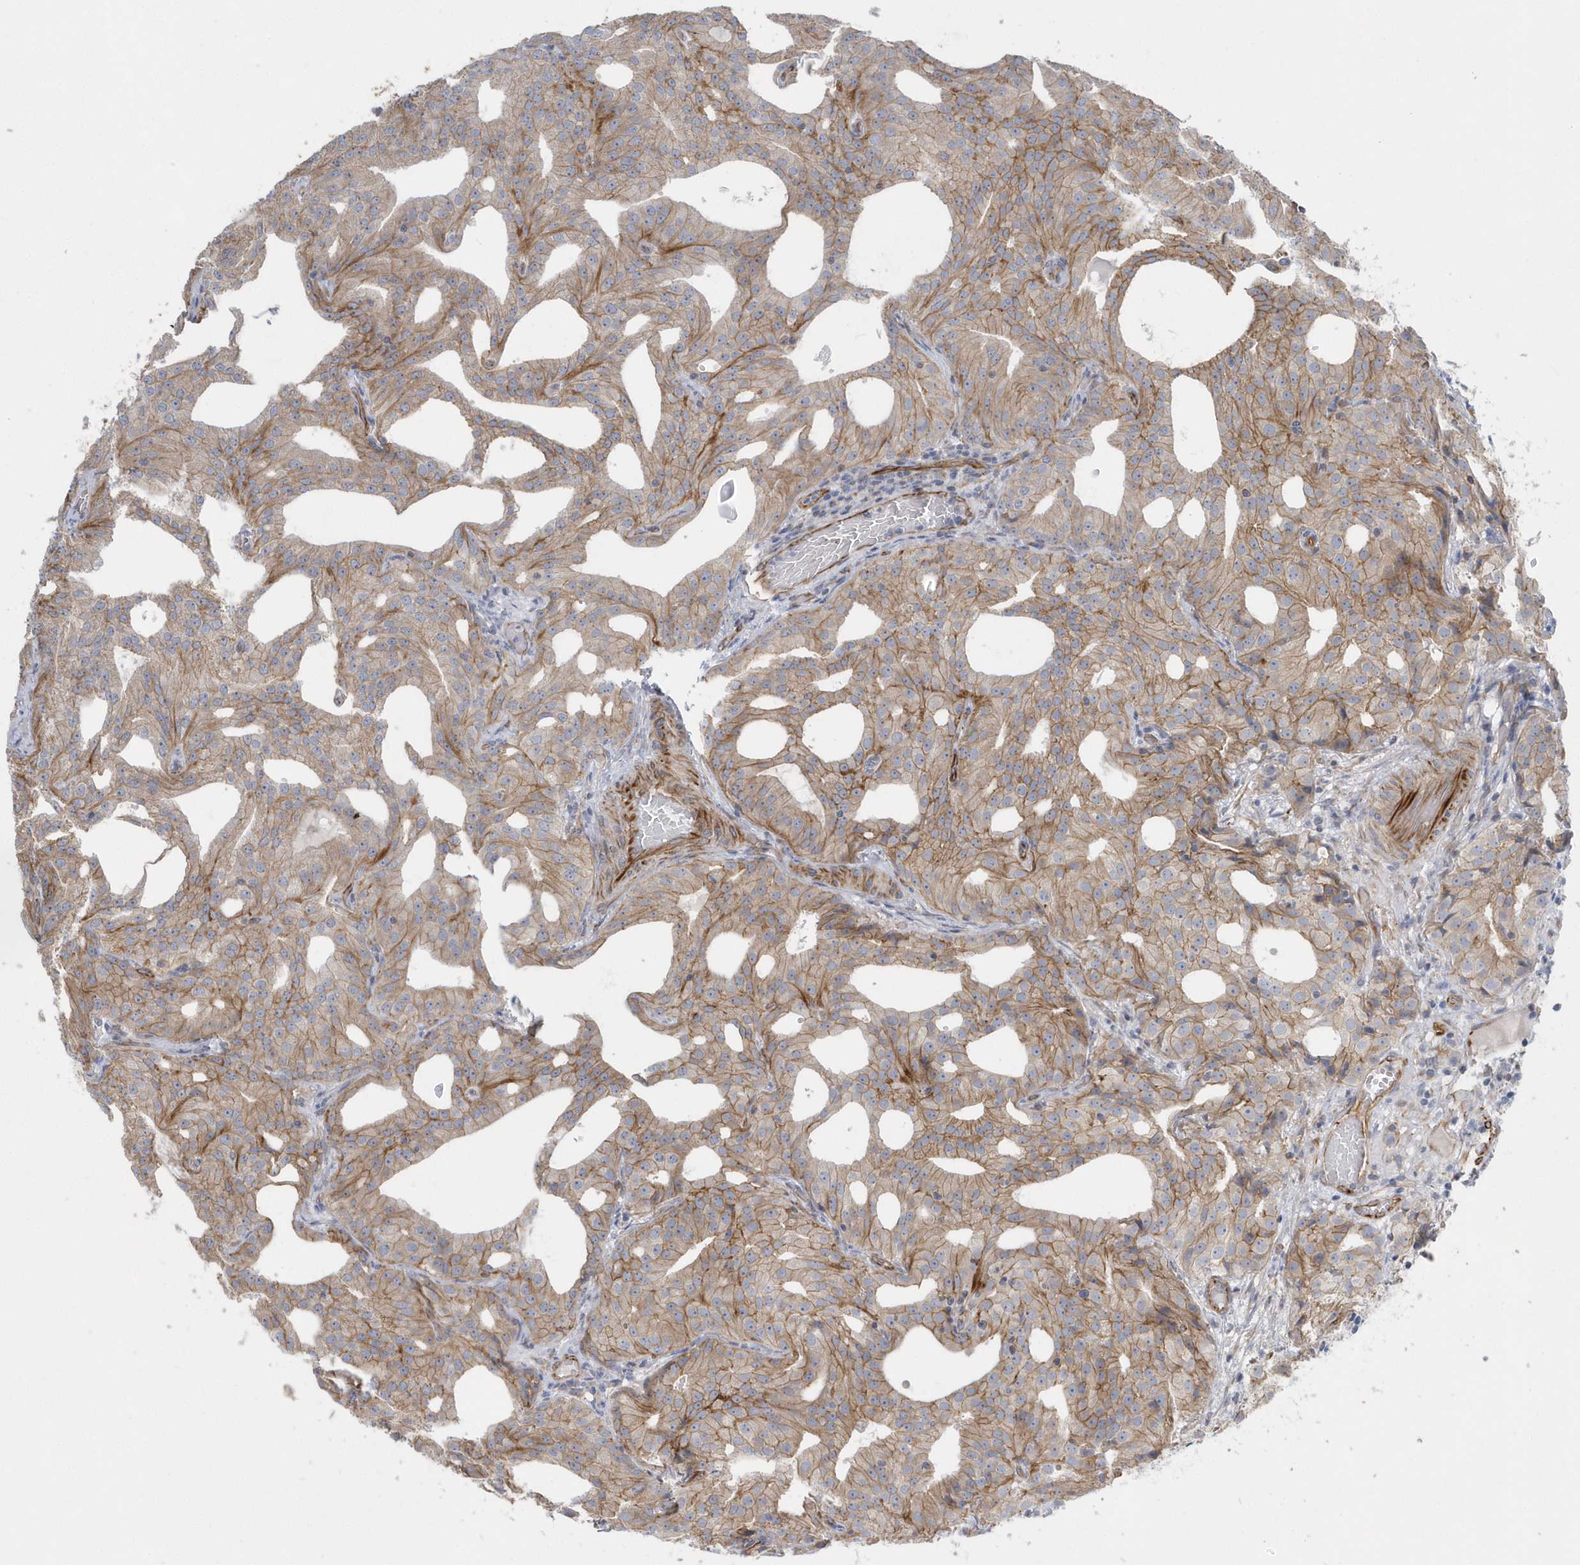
{"staining": {"intensity": "moderate", "quantity": ">75%", "location": "cytoplasmic/membranous"}, "tissue": "prostate cancer", "cell_type": "Tumor cells", "image_type": "cancer", "snomed": [{"axis": "morphology", "description": "Adenocarcinoma, Medium grade"}, {"axis": "topography", "description": "Prostate"}], "caption": "Immunohistochemistry (IHC) of human prostate cancer reveals medium levels of moderate cytoplasmic/membranous staining in approximately >75% of tumor cells. The staining was performed using DAB (3,3'-diaminobenzidine) to visualize the protein expression in brown, while the nuclei were stained in blue with hematoxylin (Magnification: 20x).", "gene": "RAB17", "patient": {"sex": "male", "age": 88}}